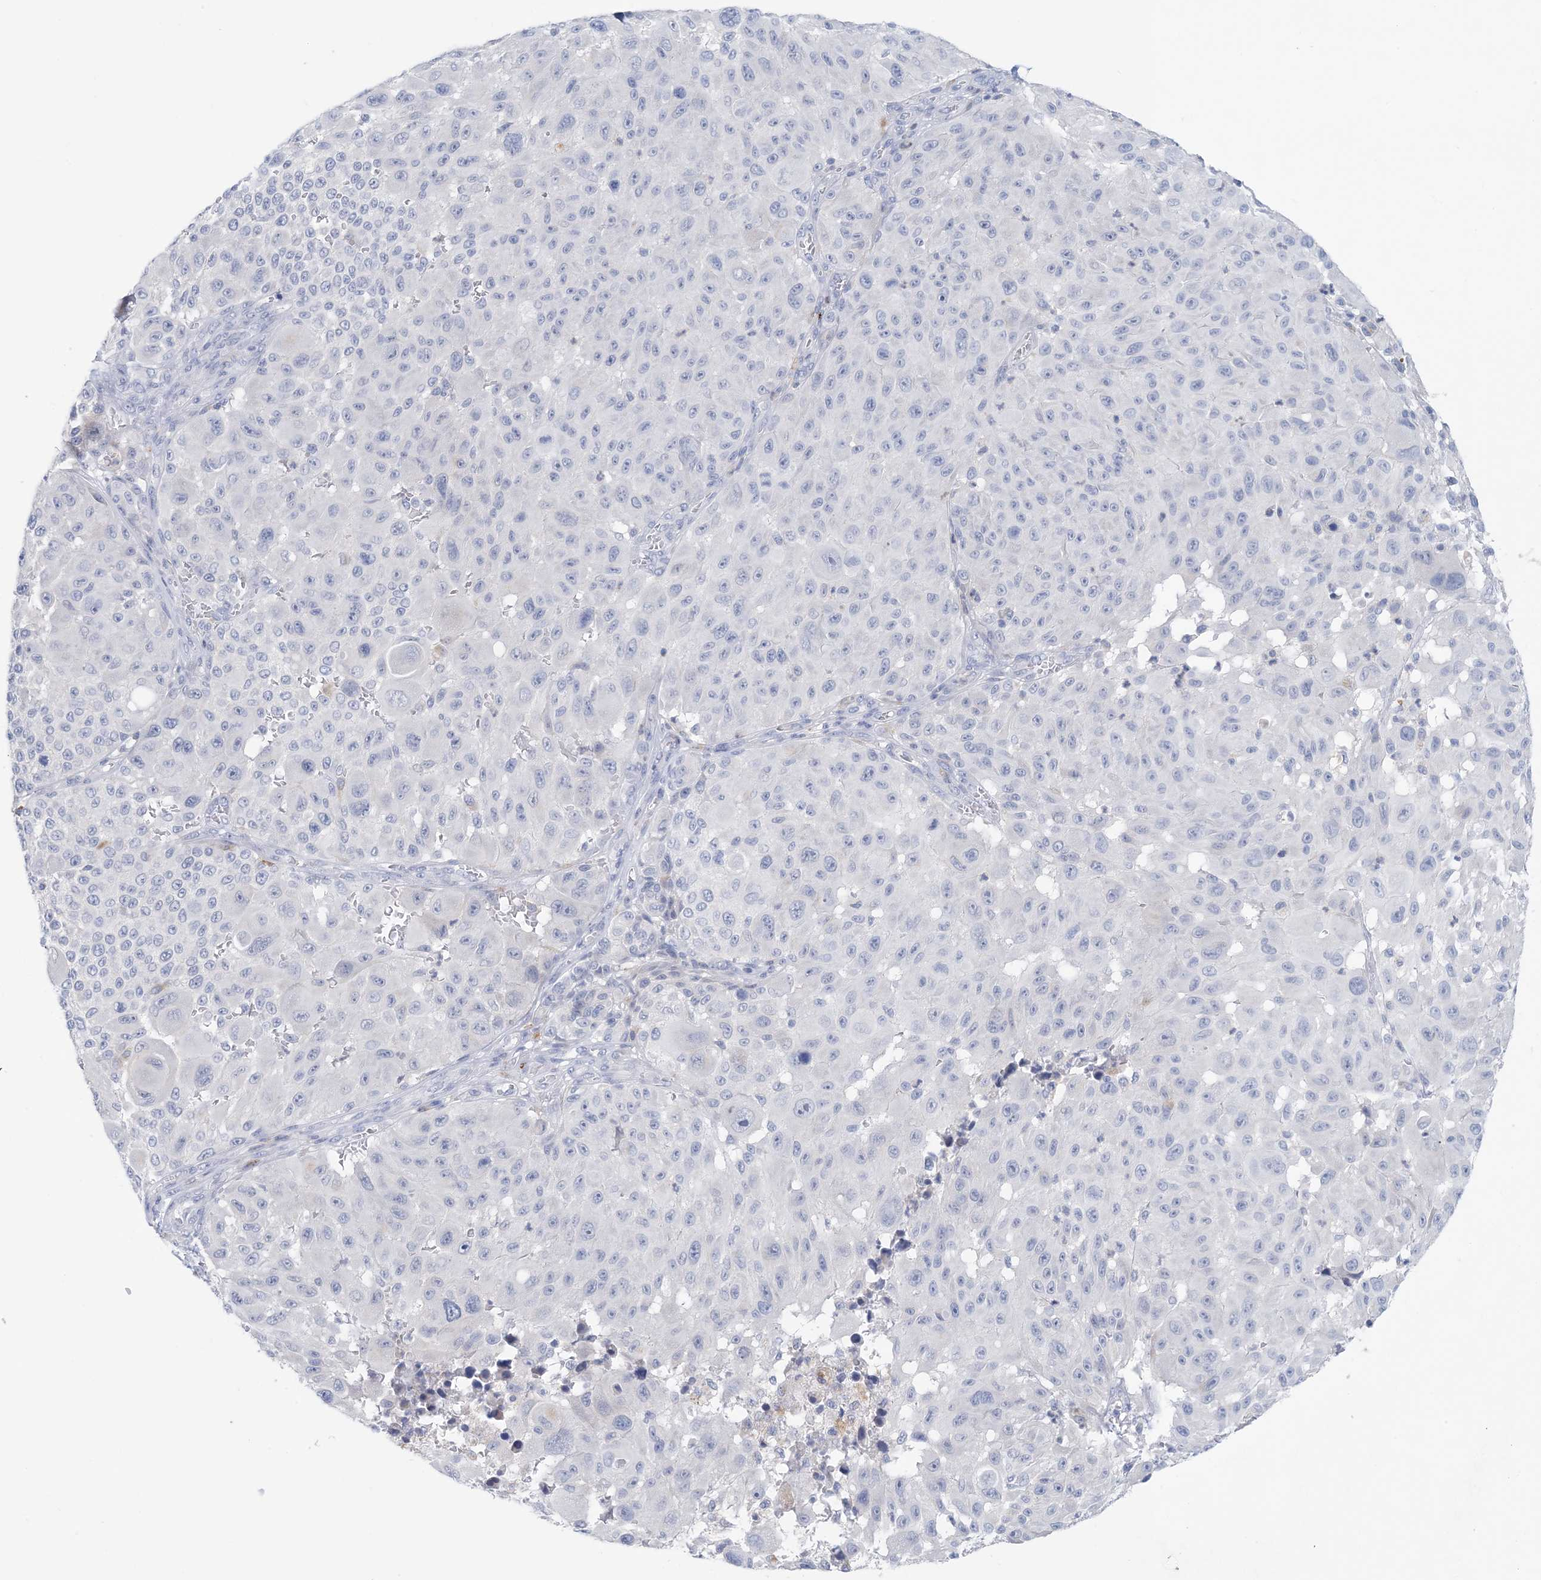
{"staining": {"intensity": "negative", "quantity": "none", "location": "none"}, "tissue": "melanoma", "cell_type": "Tumor cells", "image_type": "cancer", "snomed": [{"axis": "morphology", "description": "Malignant melanoma, NOS"}, {"axis": "topography", "description": "Skin"}], "caption": "An IHC micrograph of melanoma is shown. There is no staining in tumor cells of melanoma.", "gene": "GABRG1", "patient": {"sex": "male", "age": 83}}